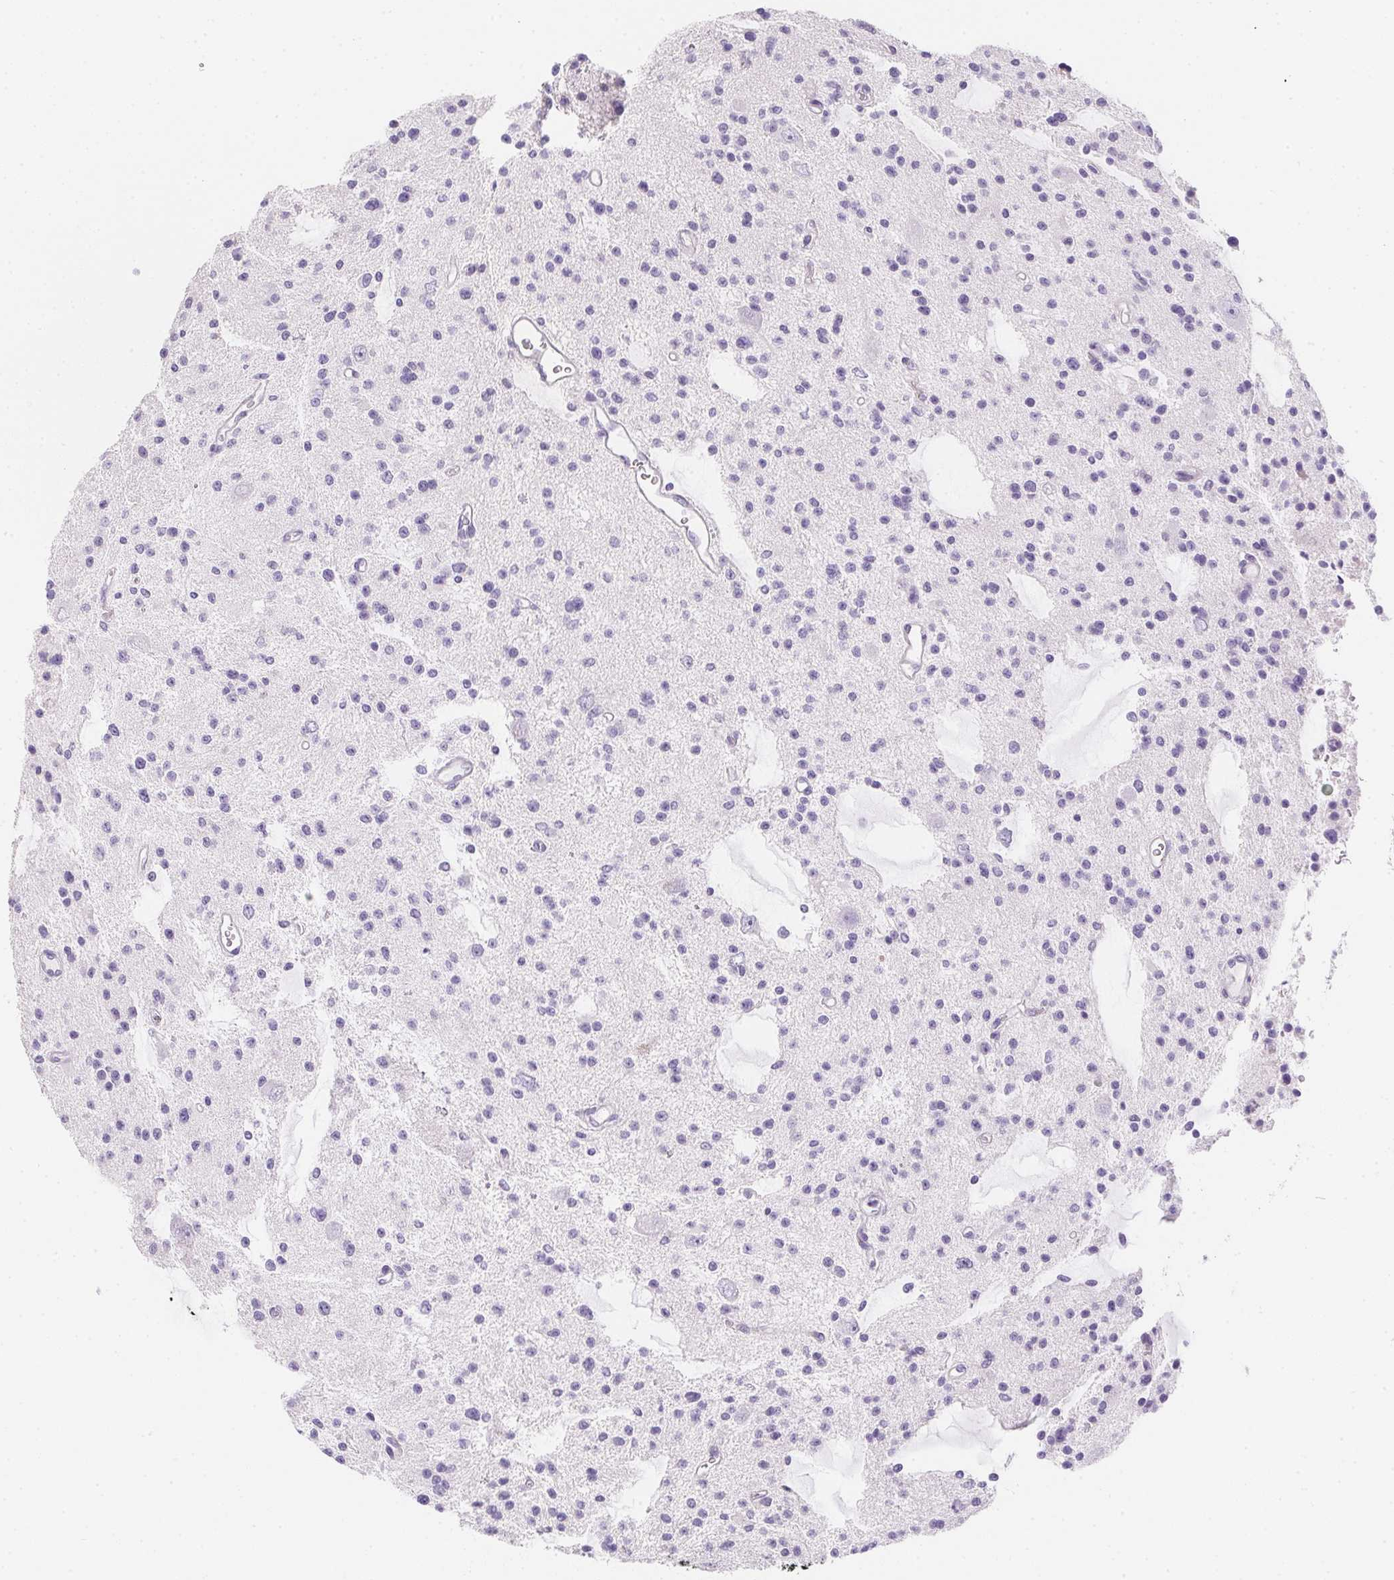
{"staining": {"intensity": "negative", "quantity": "none", "location": "none"}, "tissue": "glioma", "cell_type": "Tumor cells", "image_type": "cancer", "snomed": [{"axis": "morphology", "description": "Glioma, malignant, Low grade"}, {"axis": "topography", "description": "Brain"}], "caption": "Tumor cells show no significant protein staining in glioma.", "gene": "AQP5", "patient": {"sex": "male", "age": 43}}